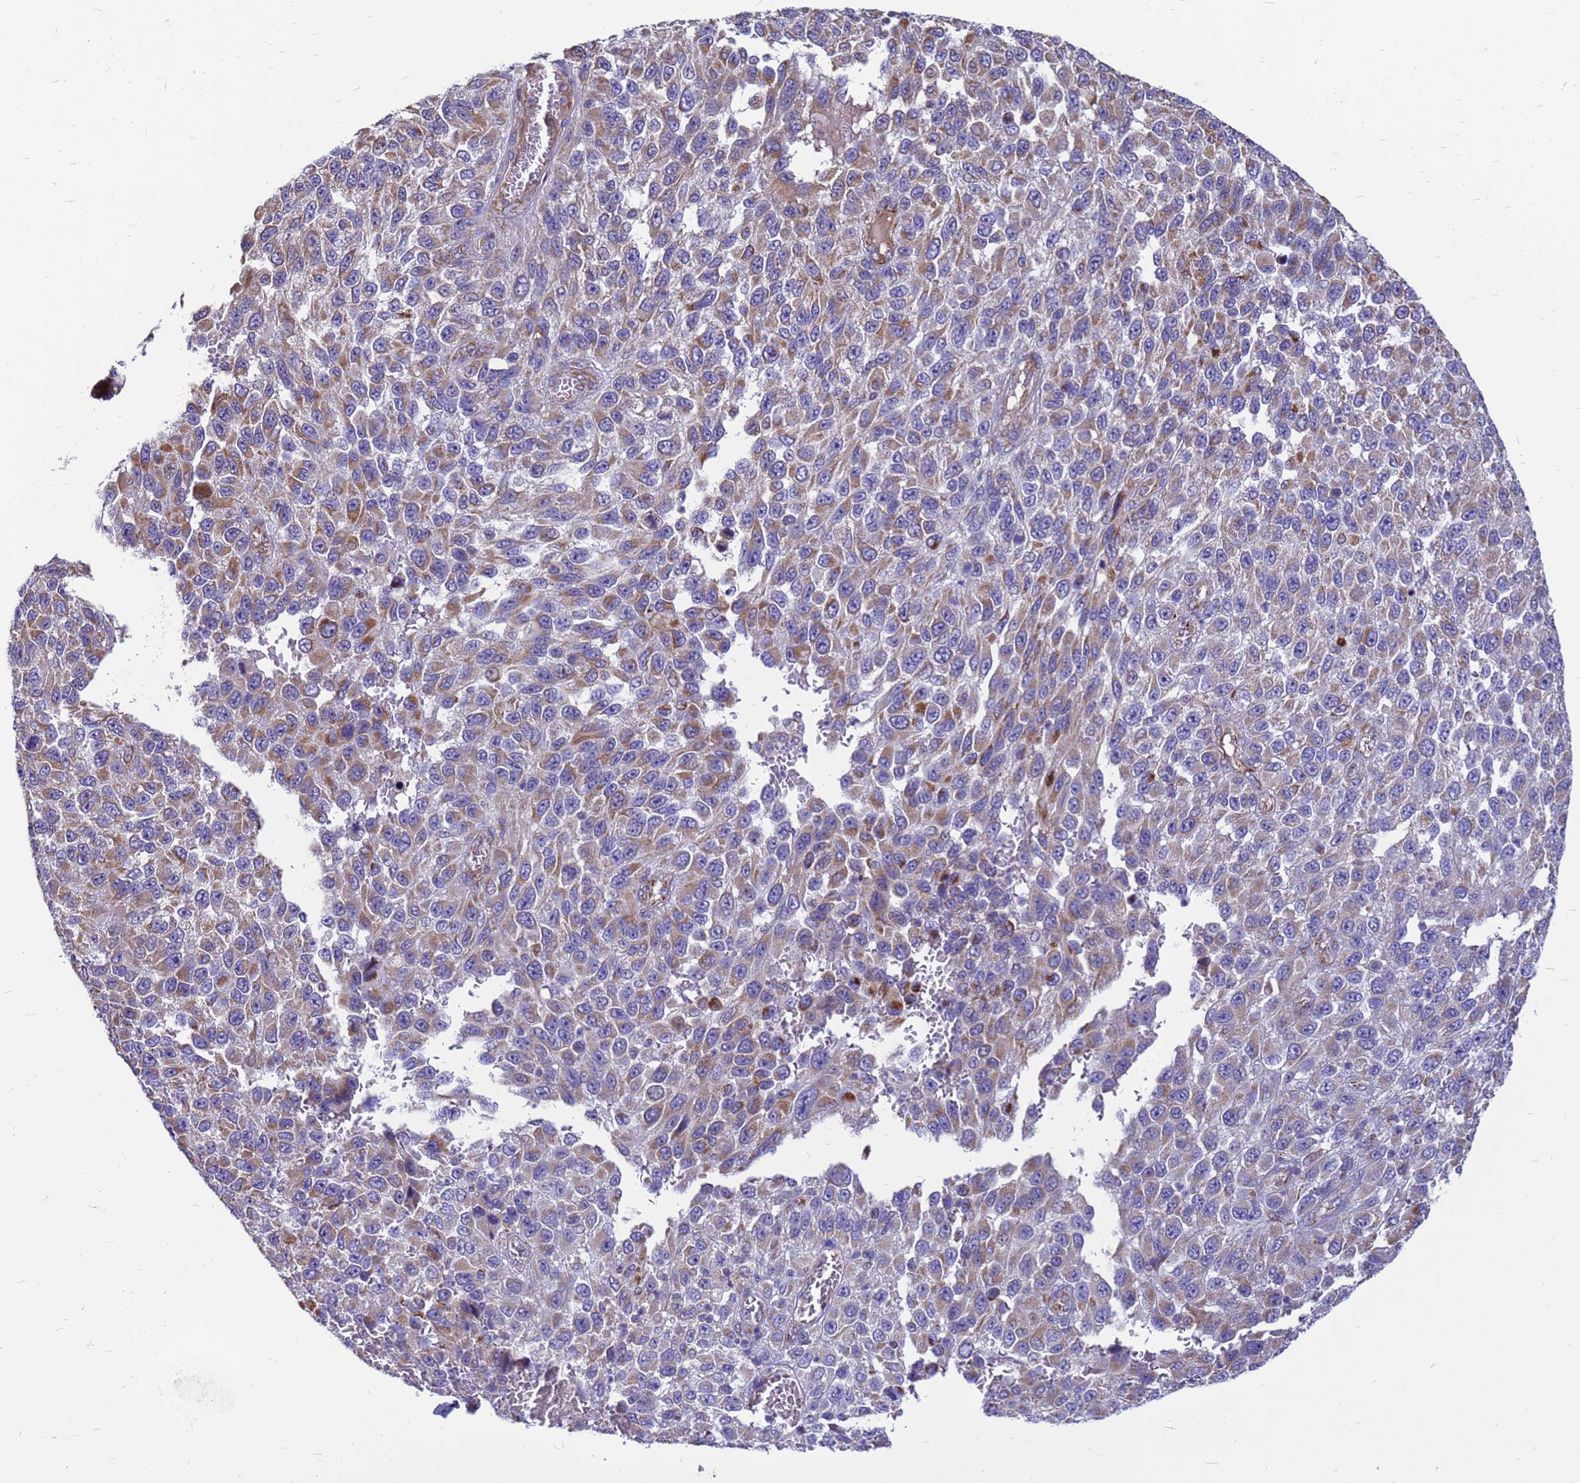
{"staining": {"intensity": "moderate", "quantity": "25%-75%", "location": "cytoplasmic/membranous"}, "tissue": "melanoma", "cell_type": "Tumor cells", "image_type": "cancer", "snomed": [{"axis": "morphology", "description": "Normal tissue, NOS"}, {"axis": "morphology", "description": "Malignant melanoma, NOS"}, {"axis": "topography", "description": "Skin"}], "caption": "IHC image of neoplastic tissue: melanoma stained using immunohistochemistry exhibits medium levels of moderate protein expression localized specifically in the cytoplasmic/membranous of tumor cells, appearing as a cytoplasmic/membranous brown color.", "gene": "CMC4", "patient": {"sex": "female", "age": 96}}